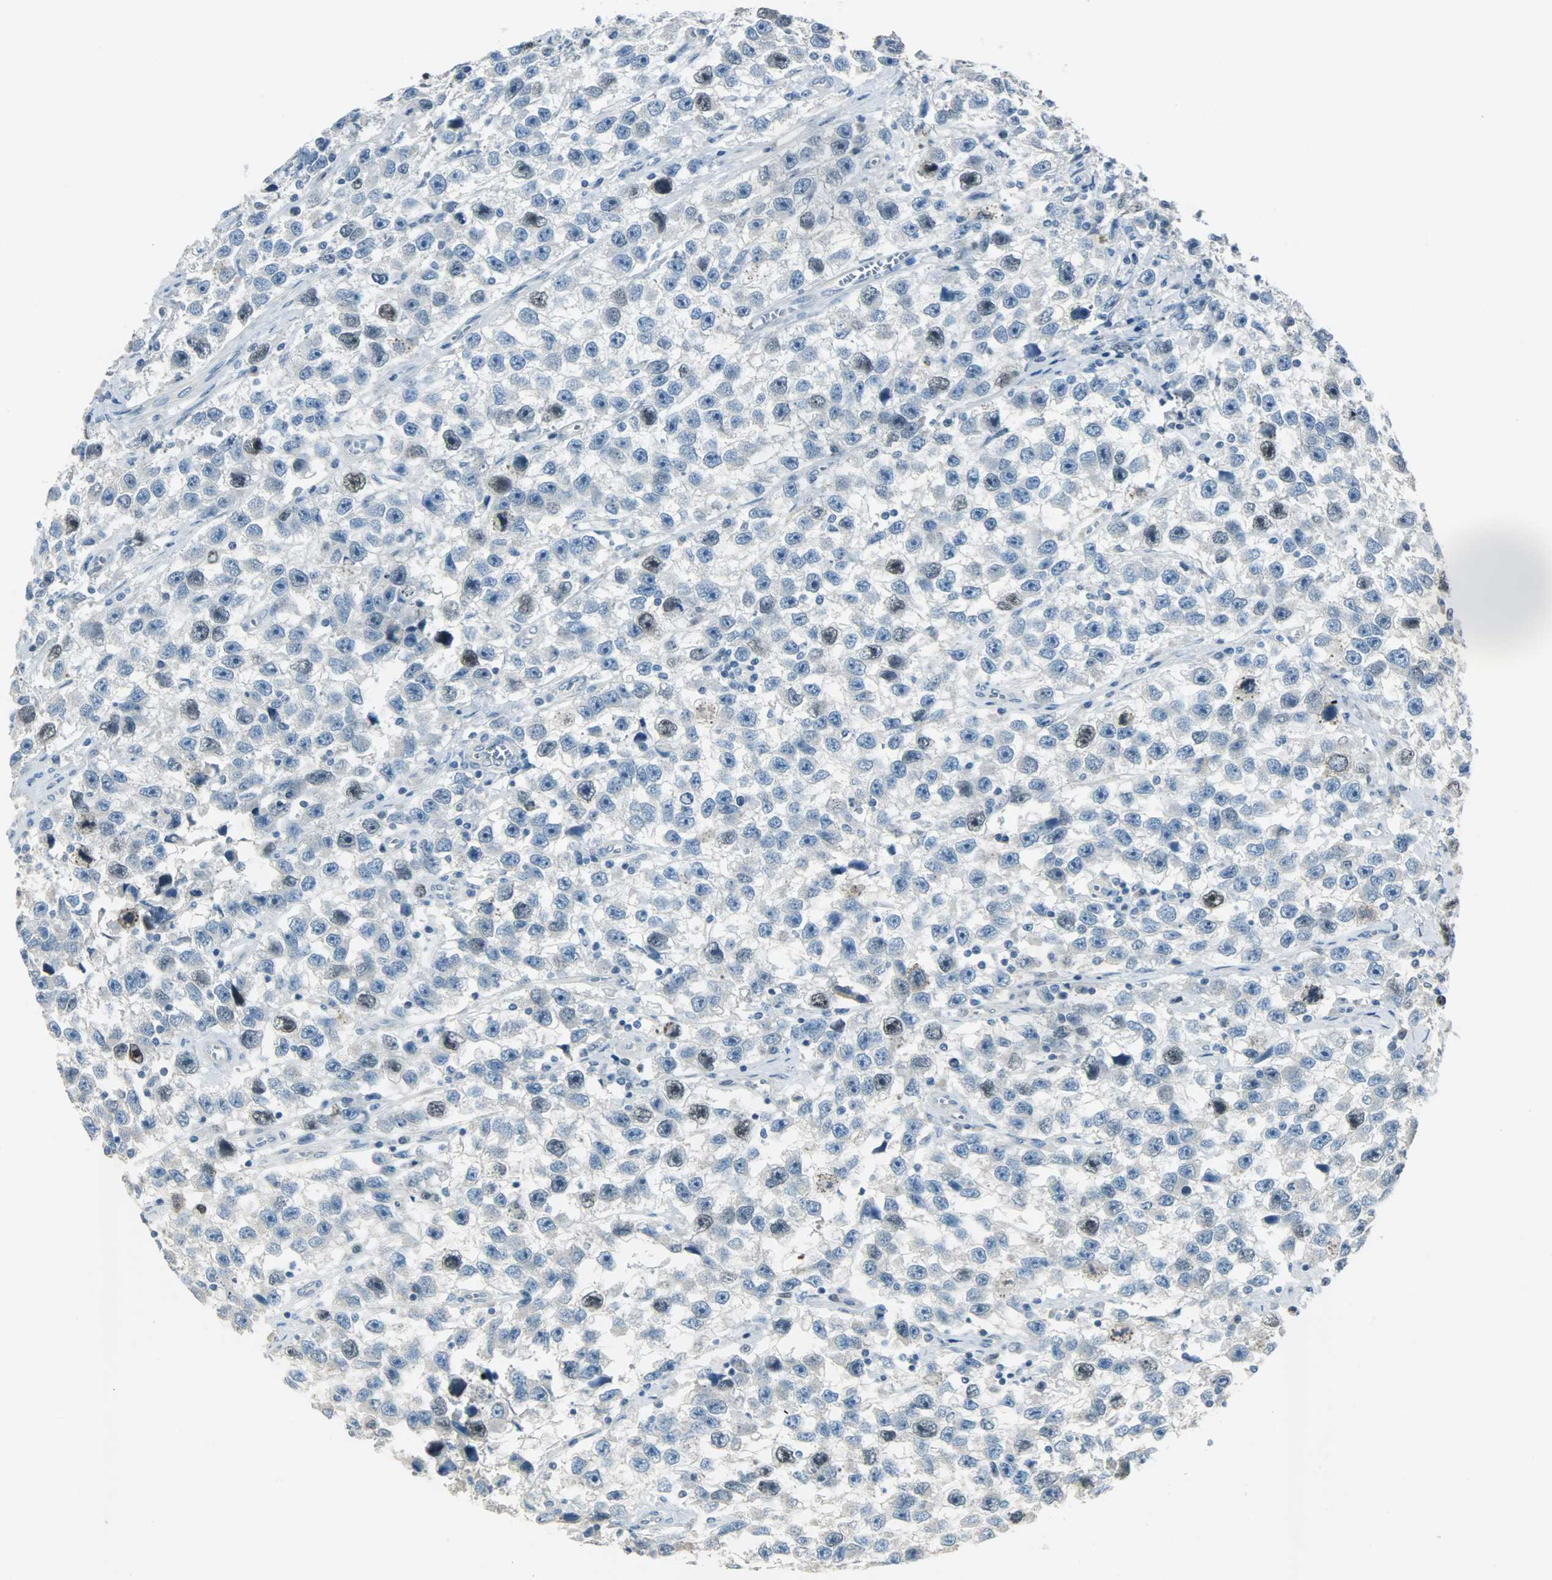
{"staining": {"intensity": "strong", "quantity": "<25%", "location": "nuclear"}, "tissue": "testis cancer", "cell_type": "Tumor cells", "image_type": "cancer", "snomed": [{"axis": "morphology", "description": "Seminoma, NOS"}, {"axis": "topography", "description": "Testis"}], "caption": "A histopathology image showing strong nuclear positivity in approximately <25% of tumor cells in testis seminoma, as visualized by brown immunohistochemical staining.", "gene": "TPX2", "patient": {"sex": "male", "age": 33}}